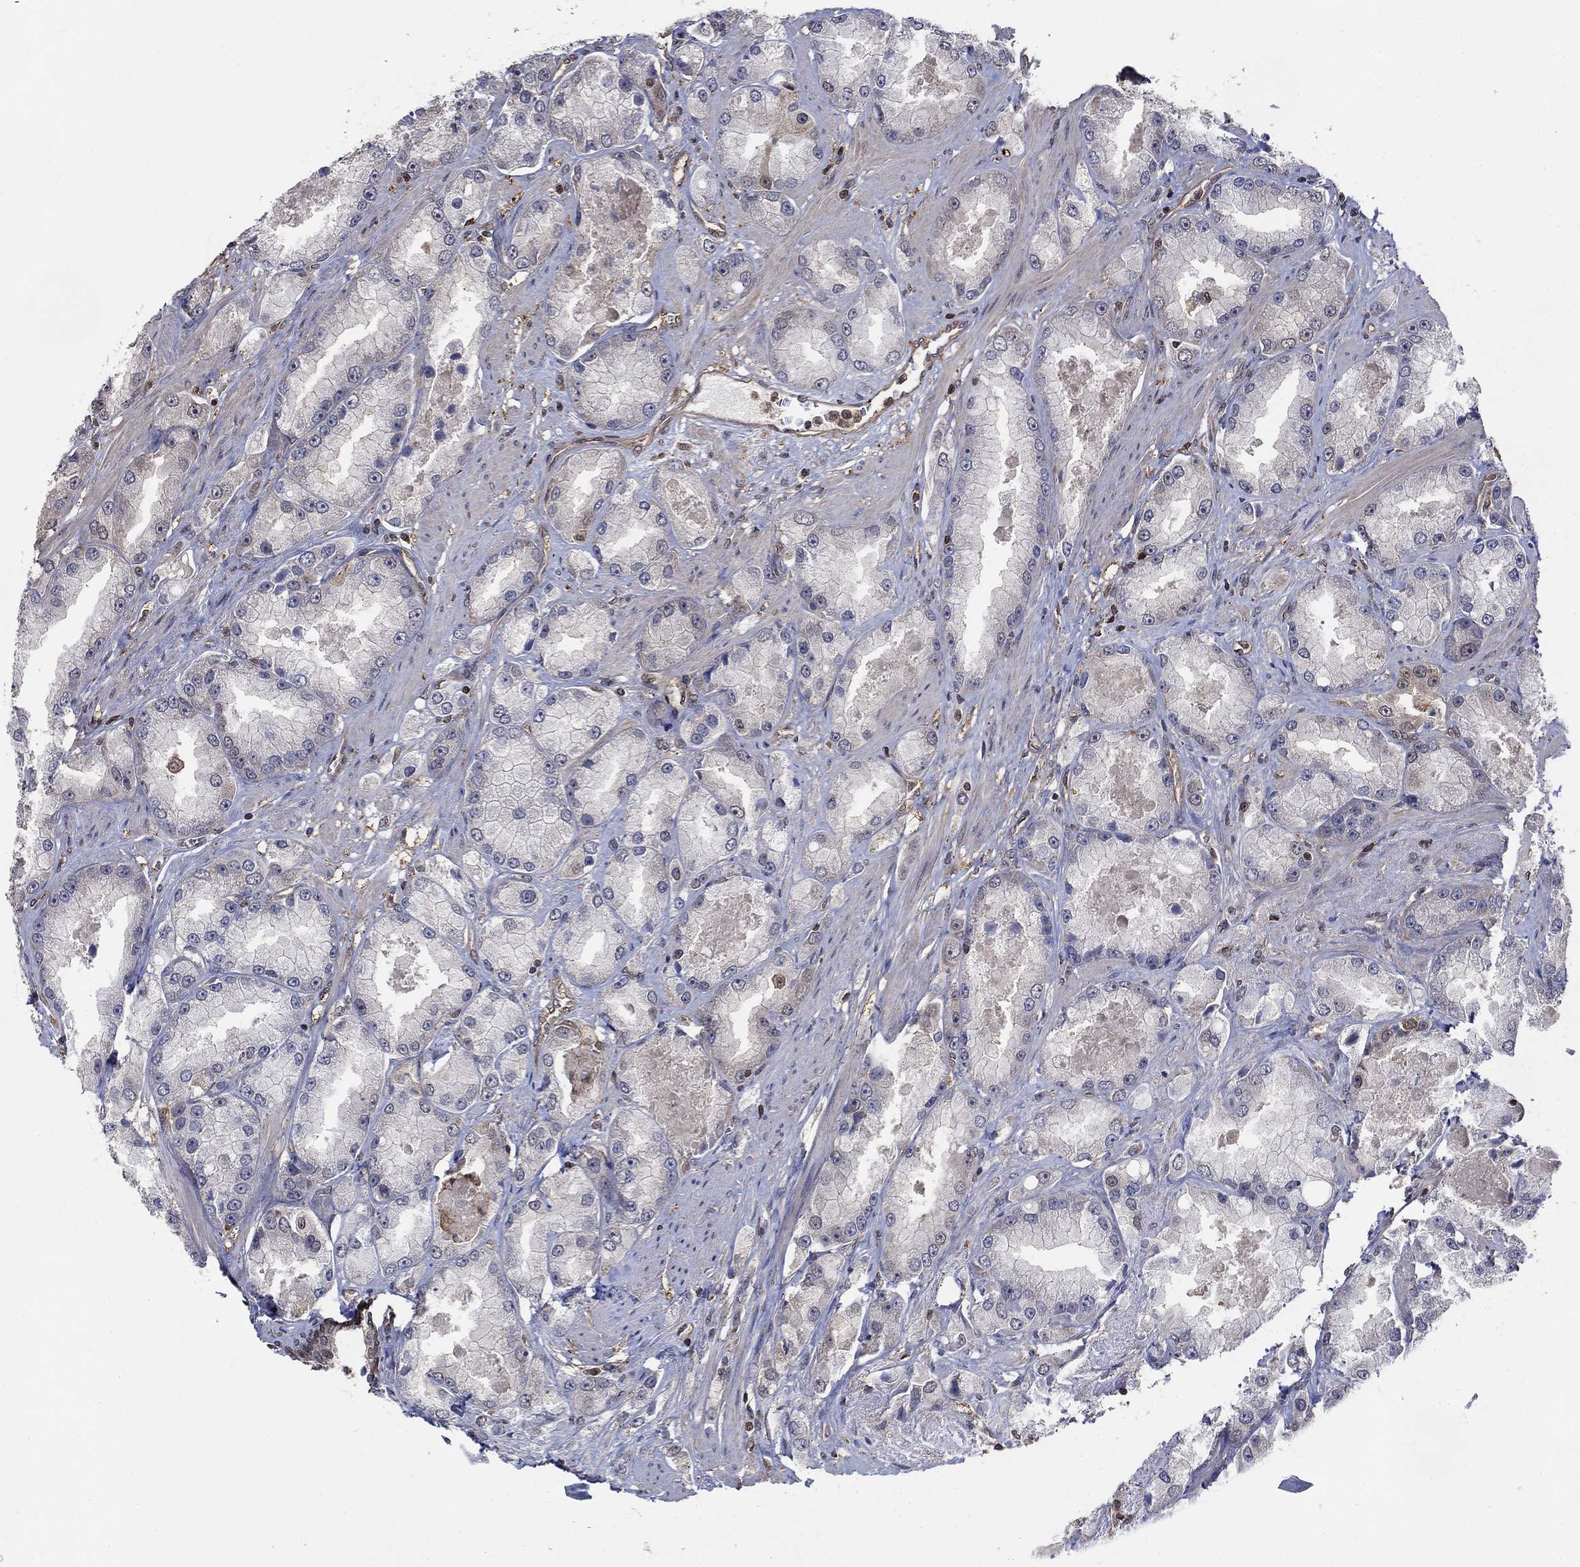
{"staining": {"intensity": "negative", "quantity": "none", "location": "none"}, "tissue": "prostate cancer", "cell_type": "Tumor cells", "image_type": "cancer", "snomed": [{"axis": "morphology", "description": "Adenocarcinoma, NOS"}, {"axis": "topography", "description": "Prostate and seminal vesicle, NOS"}, {"axis": "topography", "description": "Prostate"}], "caption": "Immunohistochemical staining of human prostate cancer reveals no significant expression in tumor cells. The staining is performed using DAB brown chromogen with nuclei counter-stained in using hematoxylin.", "gene": "RNF114", "patient": {"sex": "male", "age": 64}}